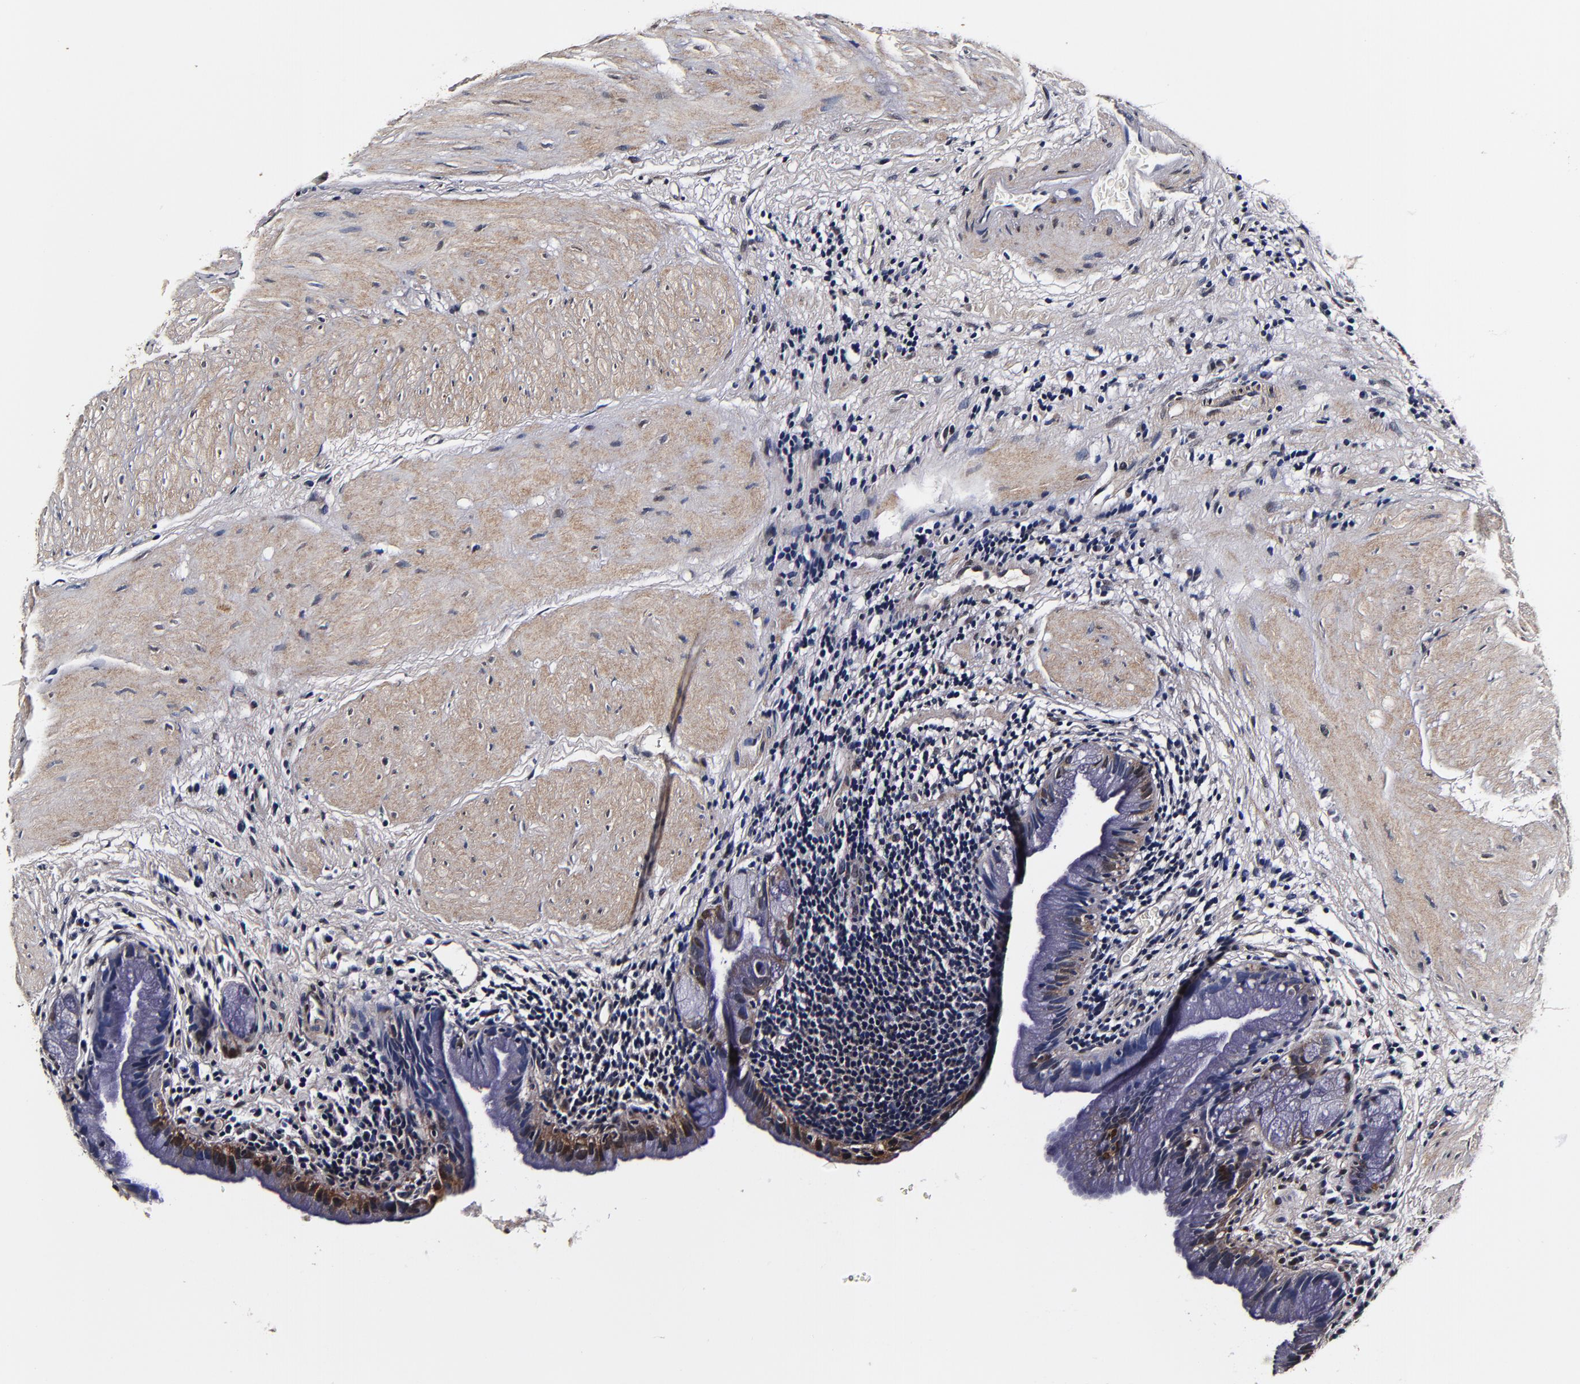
{"staining": {"intensity": "strong", "quantity": ">75%", "location": "cytoplasmic/membranous"}, "tissue": "gallbladder", "cell_type": "Glandular cells", "image_type": "normal", "snomed": [{"axis": "morphology", "description": "Normal tissue, NOS"}, {"axis": "morphology", "description": "Inflammation, NOS"}, {"axis": "topography", "description": "Gallbladder"}], "caption": "Strong cytoplasmic/membranous staining is appreciated in about >75% of glandular cells in benign gallbladder.", "gene": "MMP15", "patient": {"sex": "male", "age": 66}}